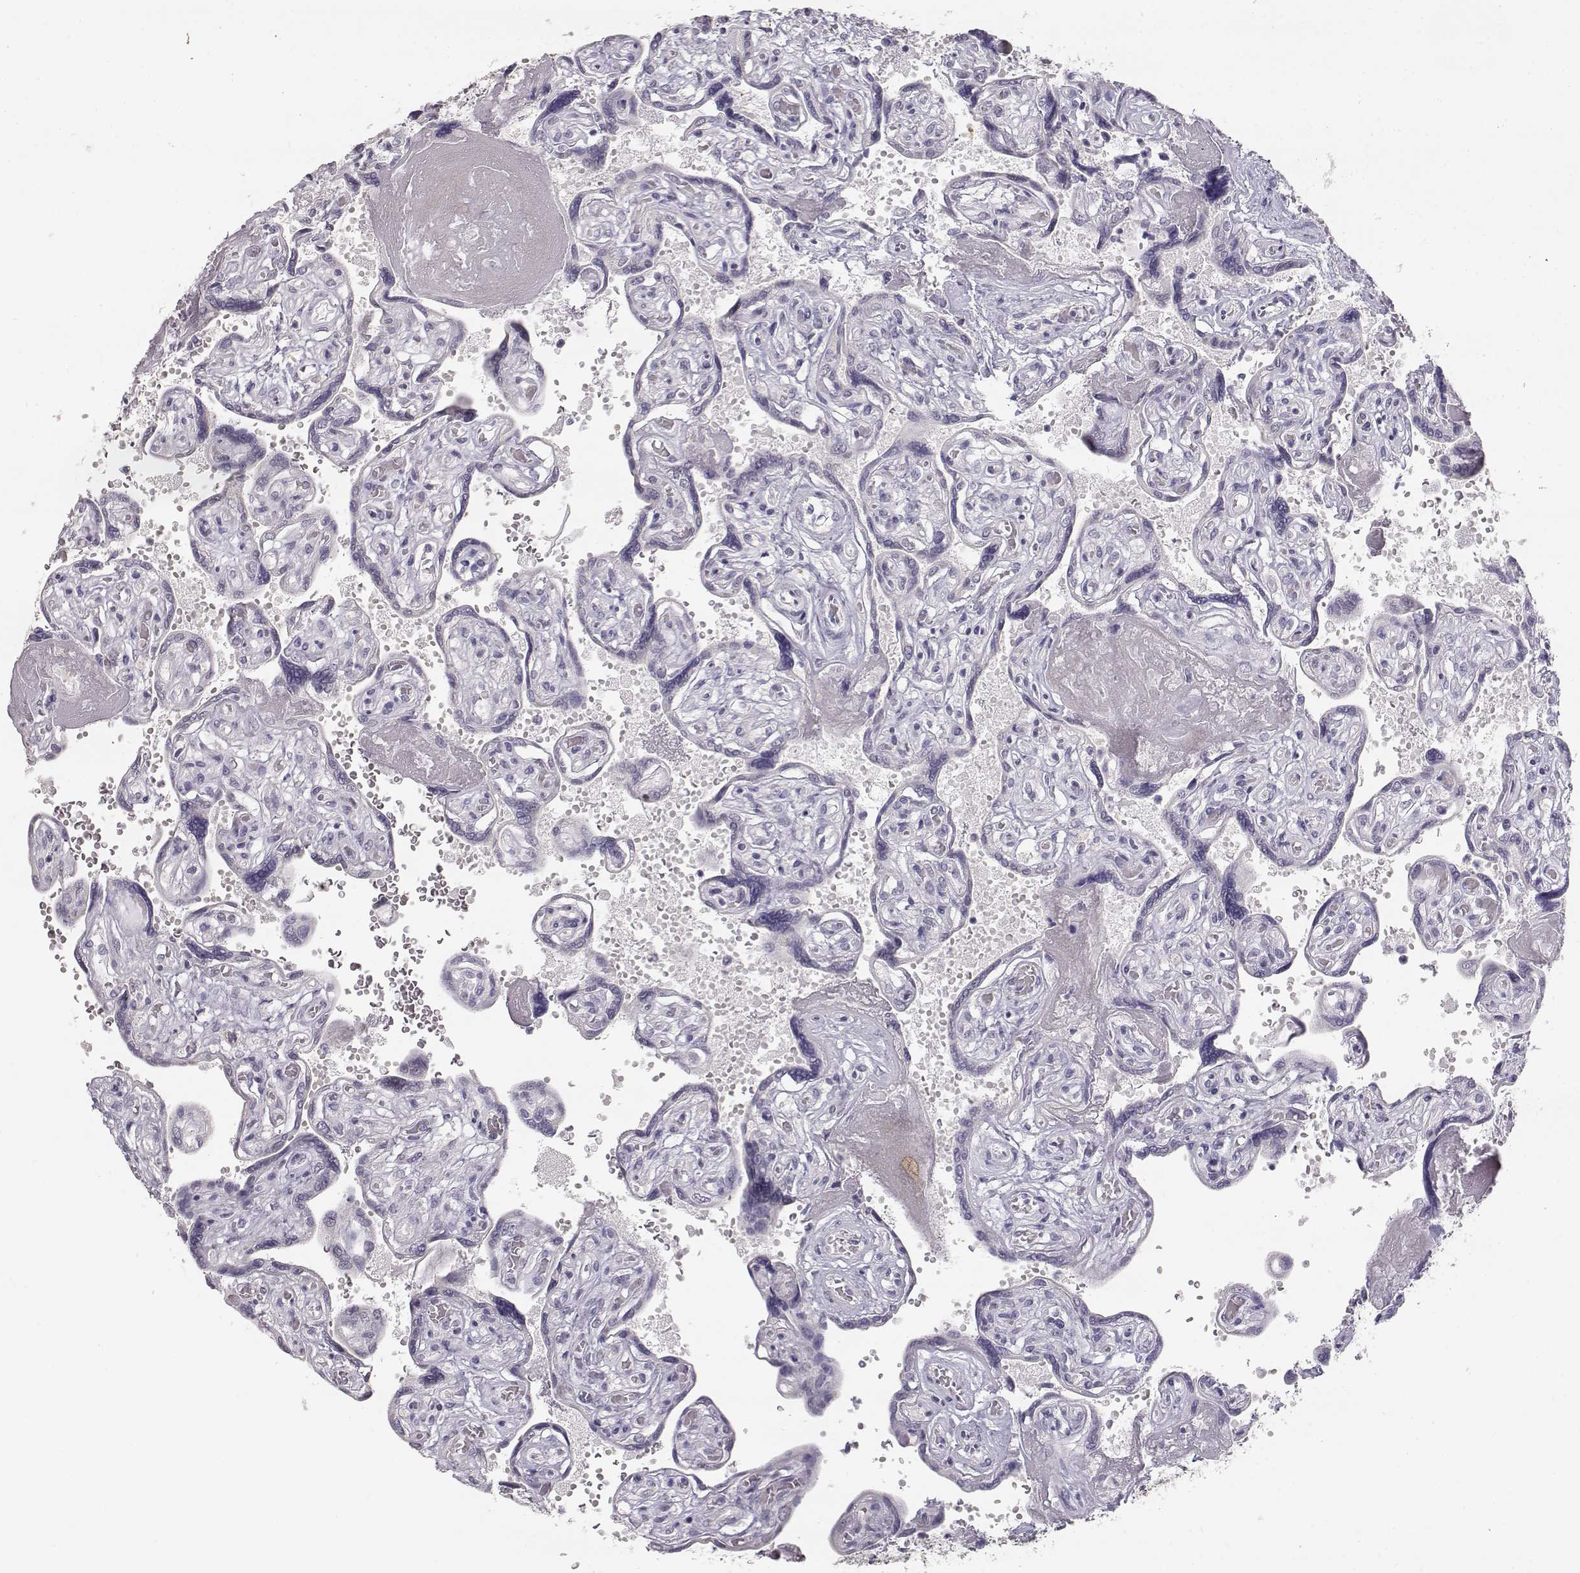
{"staining": {"intensity": "negative", "quantity": "none", "location": "none"}, "tissue": "placenta", "cell_type": "Decidual cells", "image_type": "normal", "snomed": [{"axis": "morphology", "description": "Normal tissue, NOS"}, {"axis": "topography", "description": "Placenta"}], "caption": "There is no significant expression in decidual cells of placenta. (Stains: DAB (3,3'-diaminobenzidine) immunohistochemistry with hematoxylin counter stain, Microscopy: brightfield microscopy at high magnification).", "gene": "TKTL1", "patient": {"sex": "female", "age": 32}}